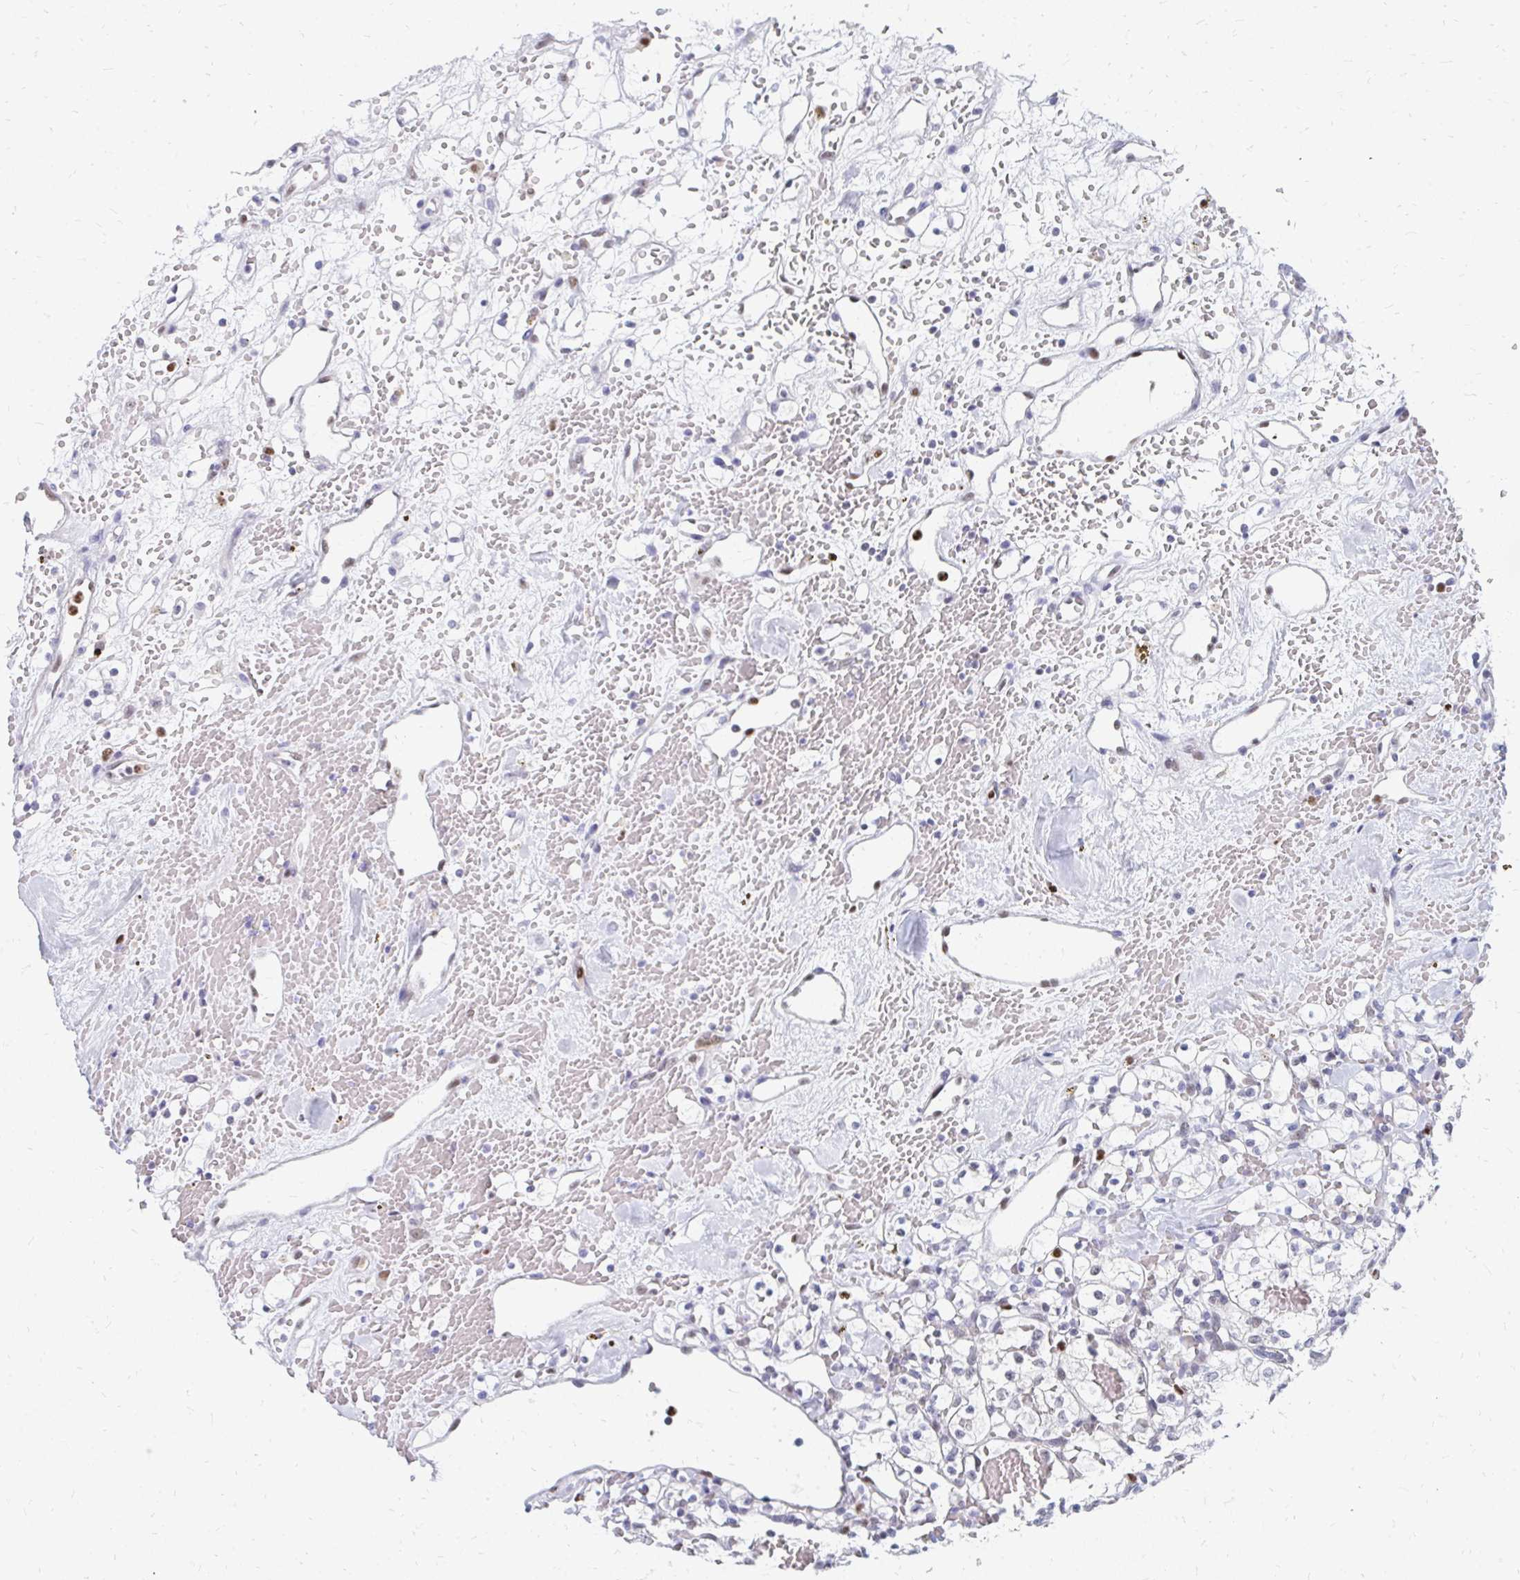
{"staining": {"intensity": "negative", "quantity": "none", "location": "none"}, "tissue": "renal cancer", "cell_type": "Tumor cells", "image_type": "cancer", "snomed": [{"axis": "morphology", "description": "Adenocarcinoma, NOS"}, {"axis": "topography", "description": "Kidney"}], "caption": "The micrograph exhibits no staining of tumor cells in adenocarcinoma (renal).", "gene": "PLK3", "patient": {"sex": "female", "age": 60}}